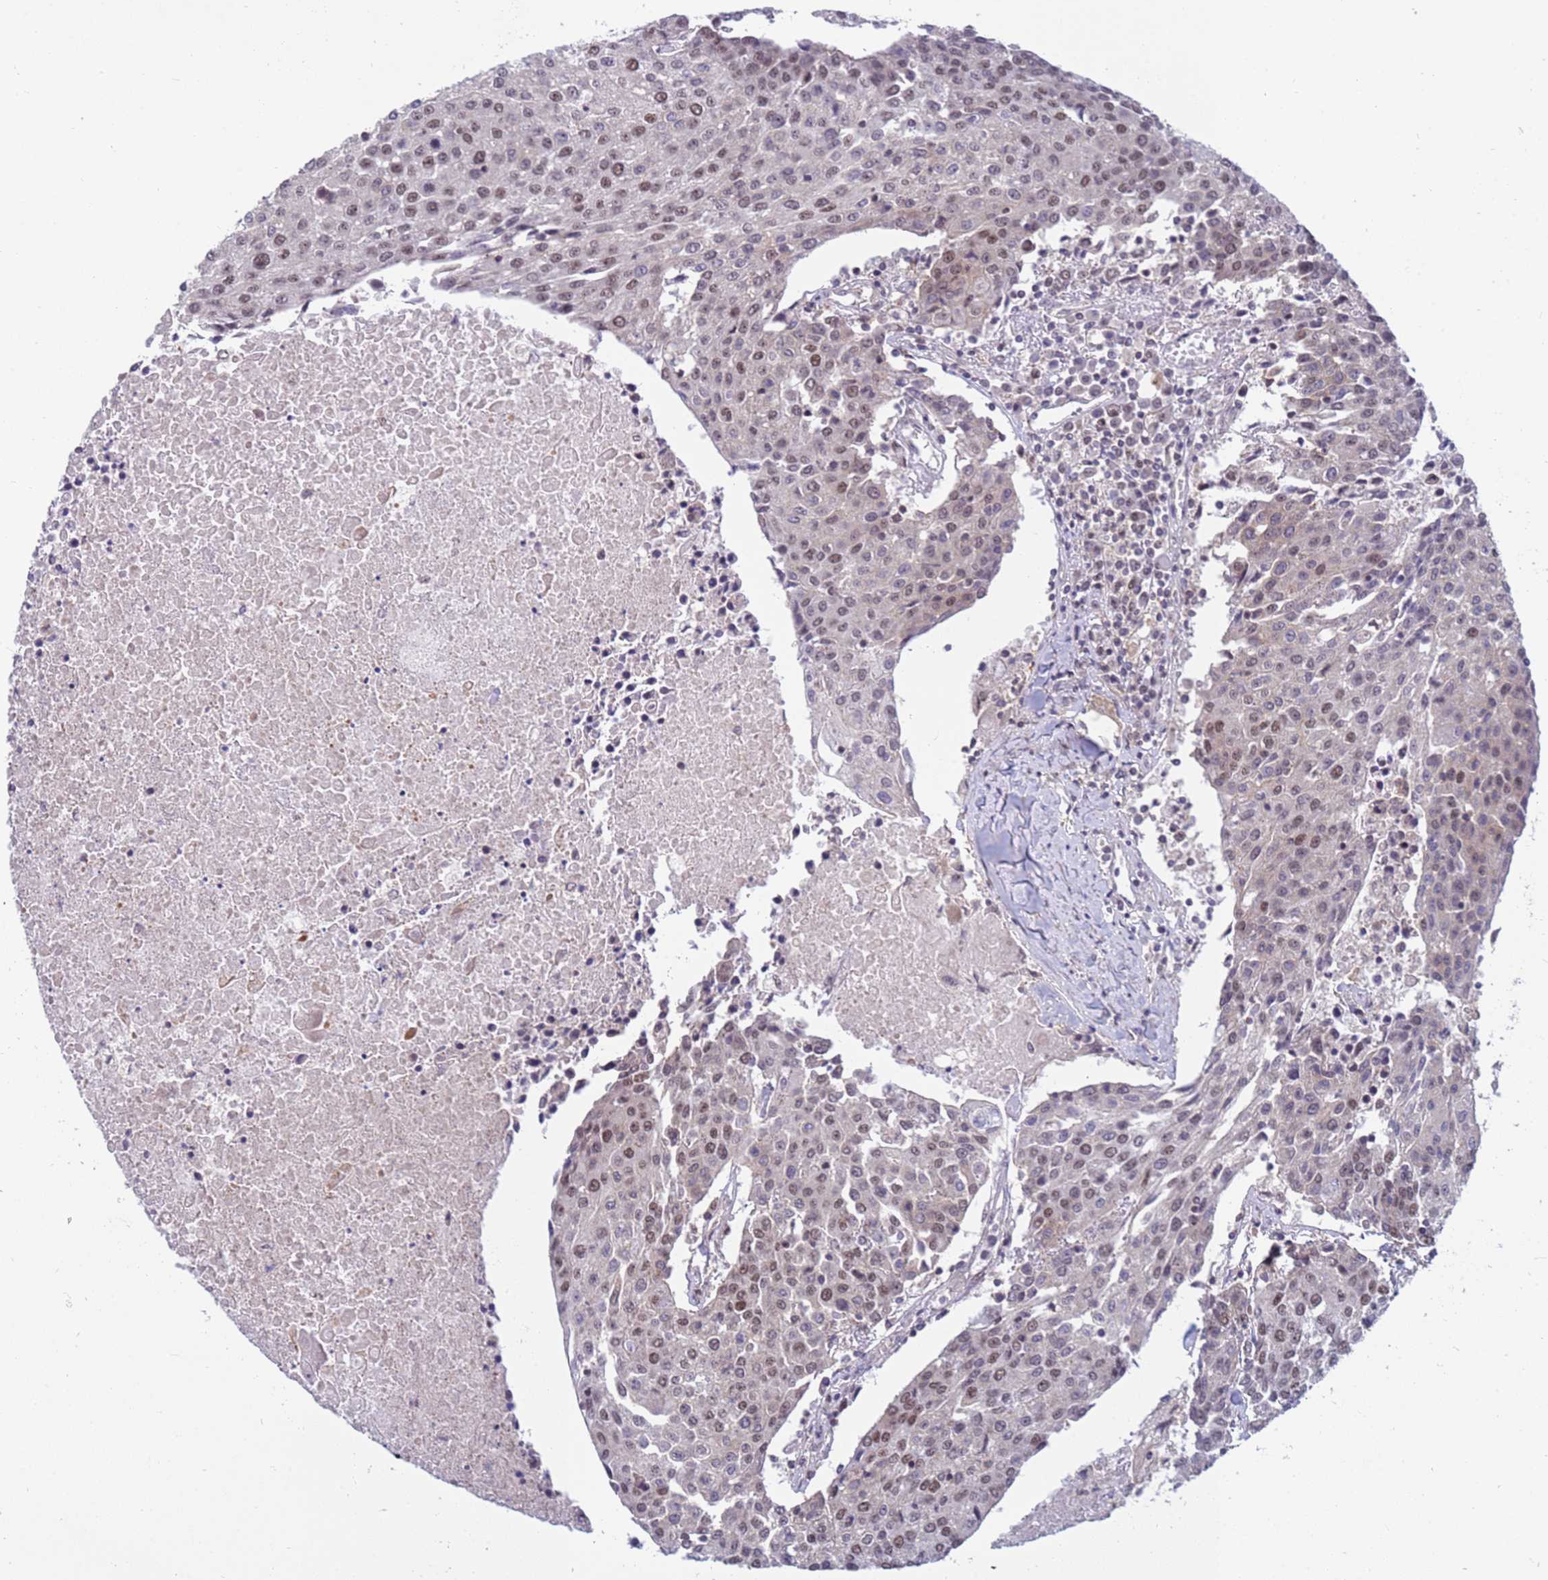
{"staining": {"intensity": "moderate", "quantity": "25%-75%", "location": "nuclear"}, "tissue": "urothelial cancer", "cell_type": "Tumor cells", "image_type": "cancer", "snomed": [{"axis": "morphology", "description": "Urothelial carcinoma, High grade"}, {"axis": "topography", "description": "Urinary bladder"}], "caption": "Urothelial cancer stained with IHC displays moderate nuclear positivity in approximately 25%-75% of tumor cells.", "gene": "NSL1", "patient": {"sex": "female", "age": 85}}